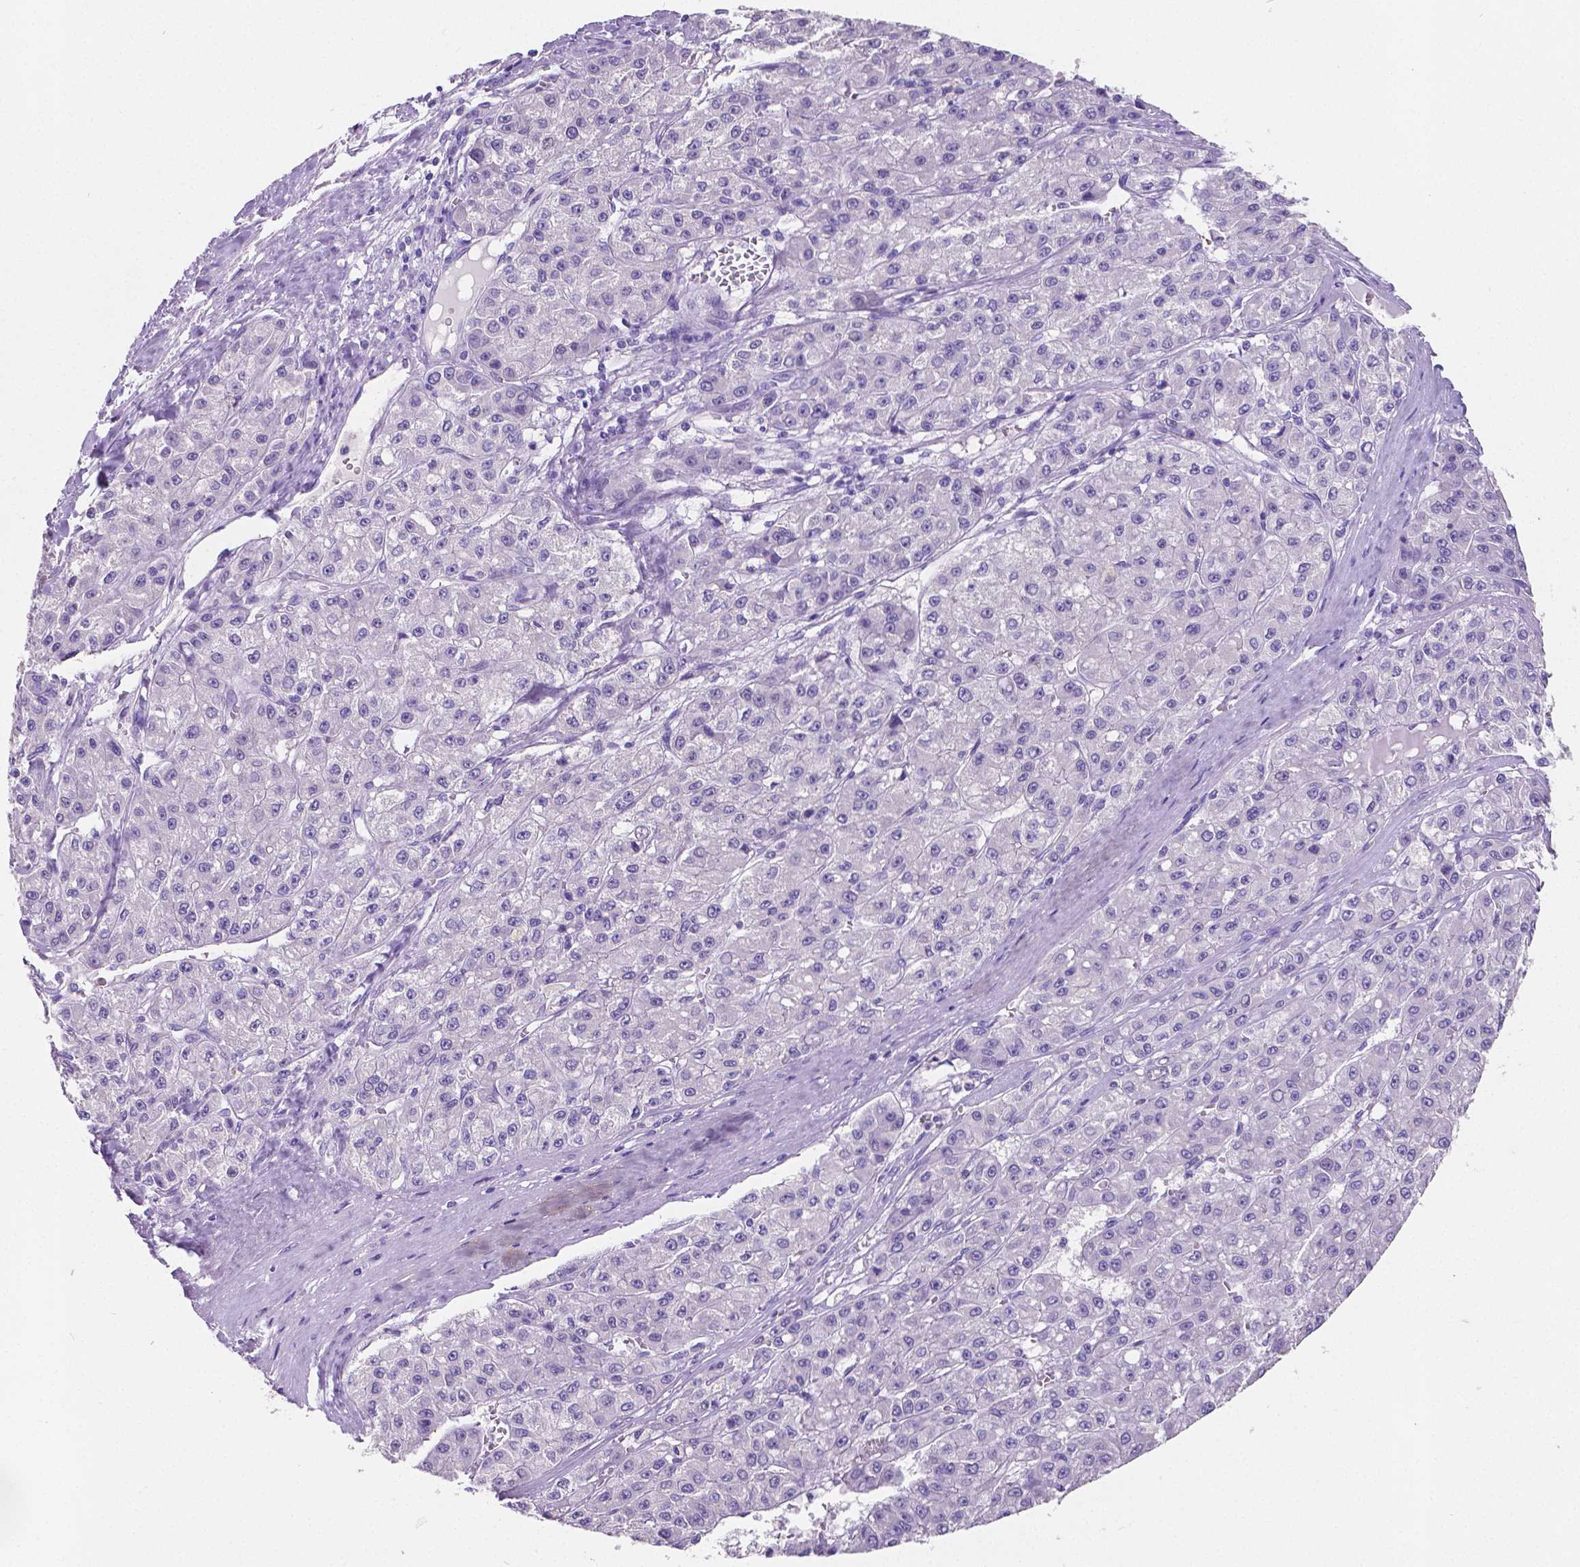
{"staining": {"intensity": "negative", "quantity": "none", "location": "none"}, "tissue": "liver cancer", "cell_type": "Tumor cells", "image_type": "cancer", "snomed": [{"axis": "morphology", "description": "Carcinoma, Hepatocellular, NOS"}, {"axis": "topography", "description": "Liver"}], "caption": "Immunohistochemistry (IHC) of human liver hepatocellular carcinoma exhibits no staining in tumor cells.", "gene": "SATB2", "patient": {"sex": "male", "age": 70}}